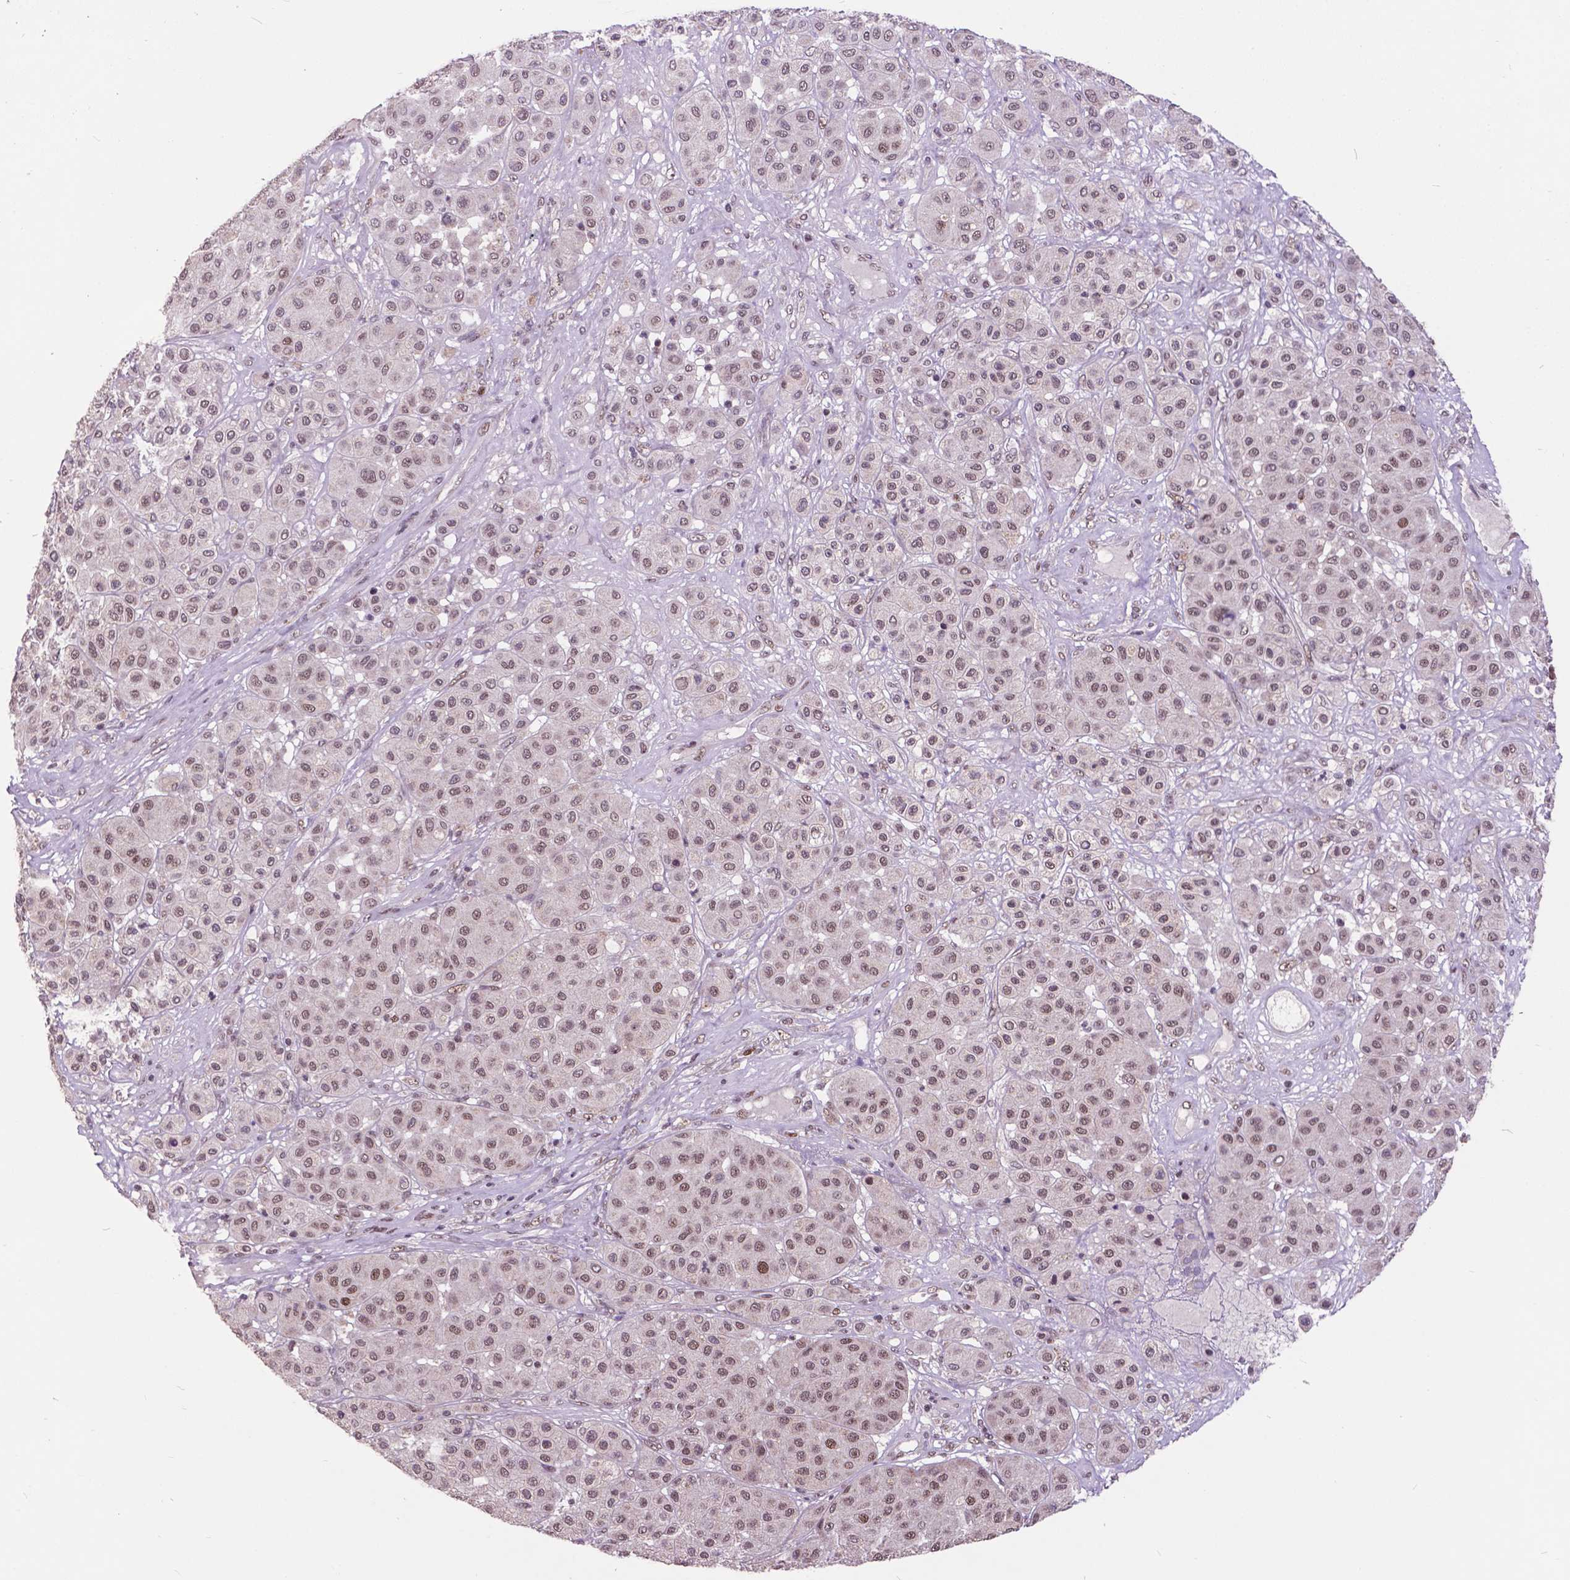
{"staining": {"intensity": "moderate", "quantity": ">75%", "location": "nuclear"}, "tissue": "melanoma", "cell_type": "Tumor cells", "image_type": "cancer", "snomed": [{"axis": "morphology", "description": "Malignant melanoma, Metastatic site"}, {"axis": "topography", "description": "Smooth muscle"}], "caption": "Approximately >75% of tumor cells in human malignant melanoma (metastatic site) exhibit moderate nuclear protein positivity as visualized by brown immunohistochemical staining.", "gene": "MSH2", "patient": {"sex": "male", "age": 41}}